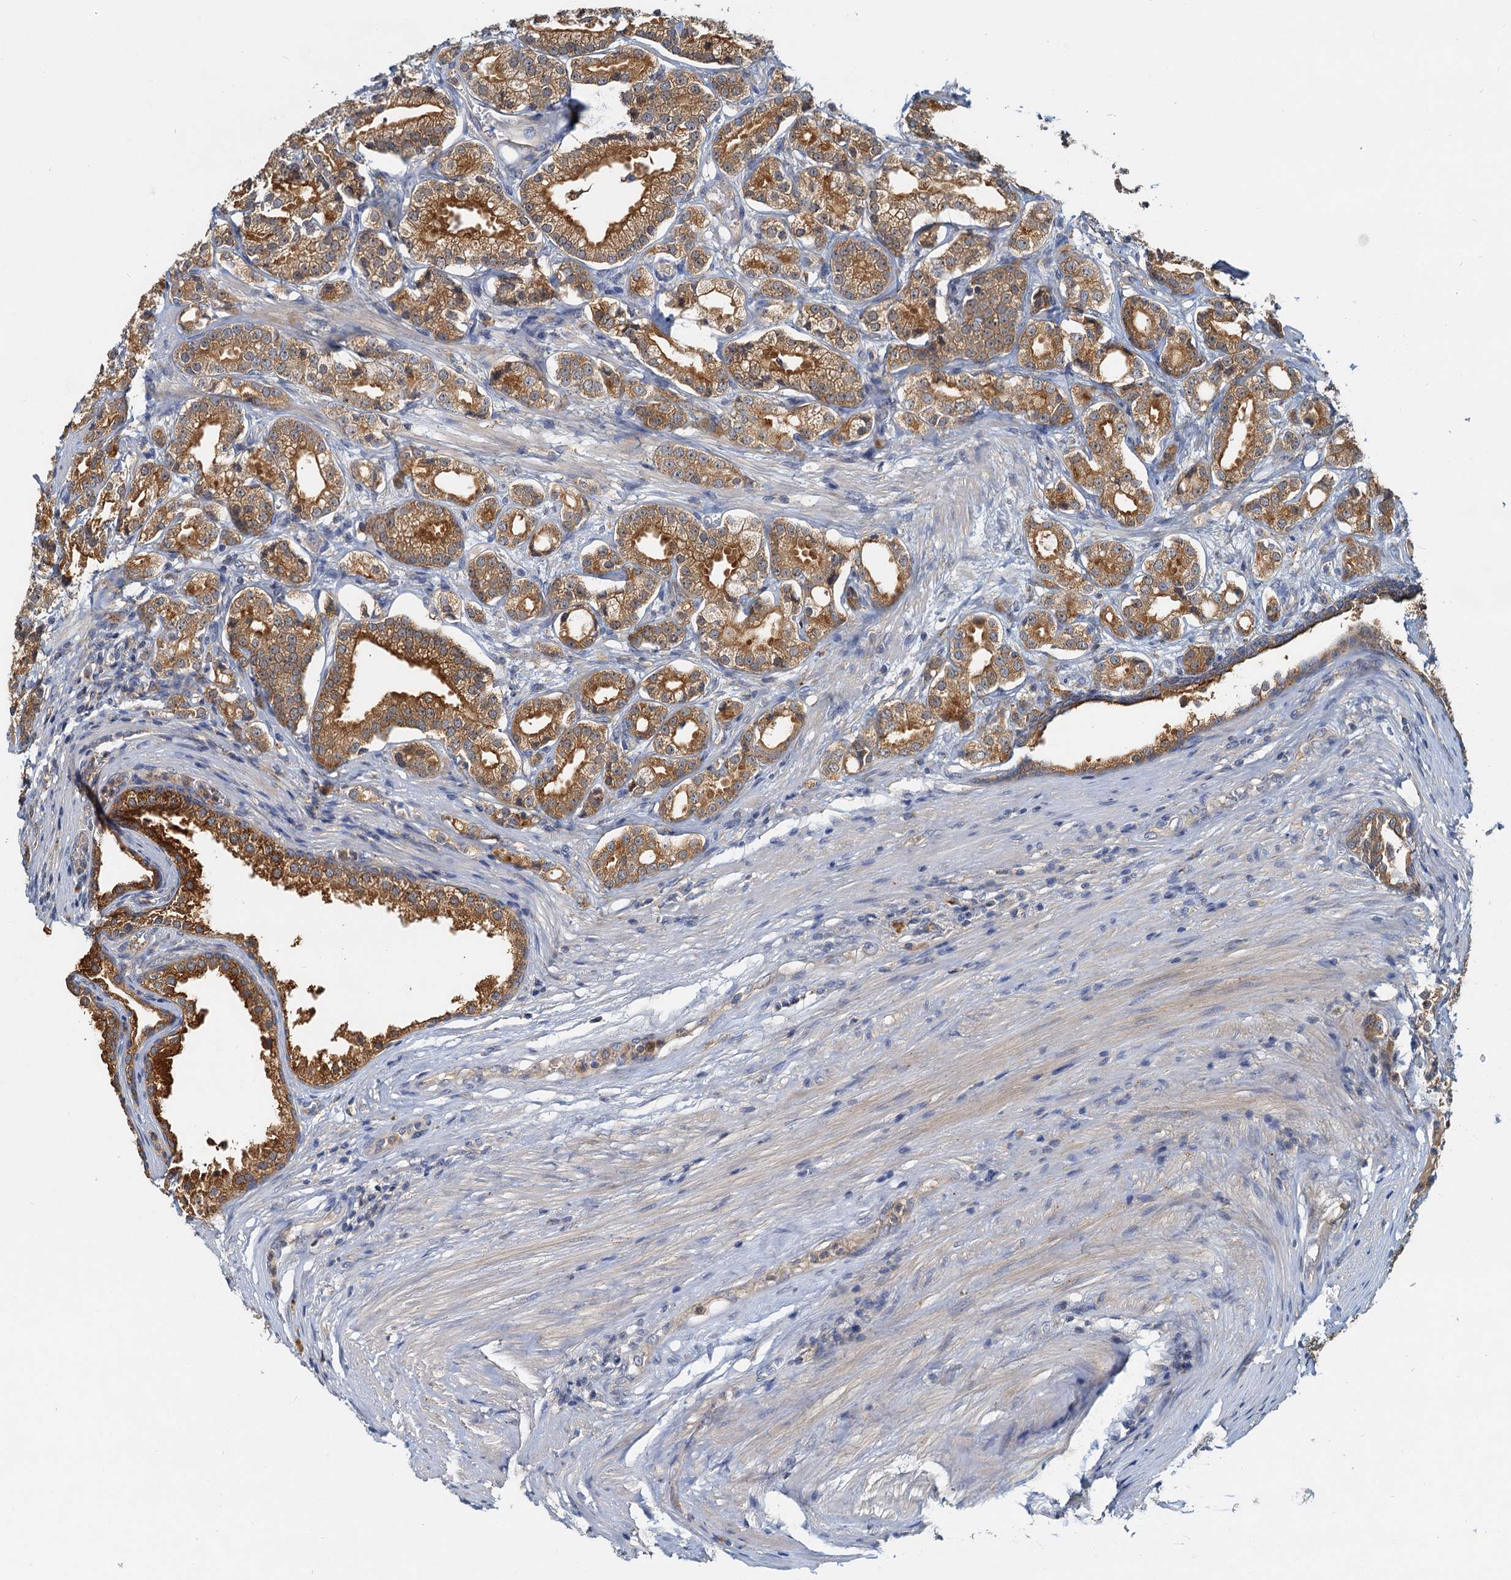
{"staining": {"intensity": "moderate", "quantity": ">75%", "location": "cytoplasmic/membranous"}, "tissue": "prostate cancer", "cell_type": "Tumor cells", "image_type": "cancer", "snomed": [{"axis": "morphology", "description": "Adenocarcinoma, High grade"}, {"axis": "topography", "description": "Prostate"}], "caption": "The photomicrograph exhibits immunohistochemical staining of prostate cancer (adenocarcinoma (high-grade)). There is moderate cytoplasmic/membranous staining is seen in approximately >75% of tumor cells.", "gene": "TOLLIP", "patient": {"sex": "male", "age": 69}}